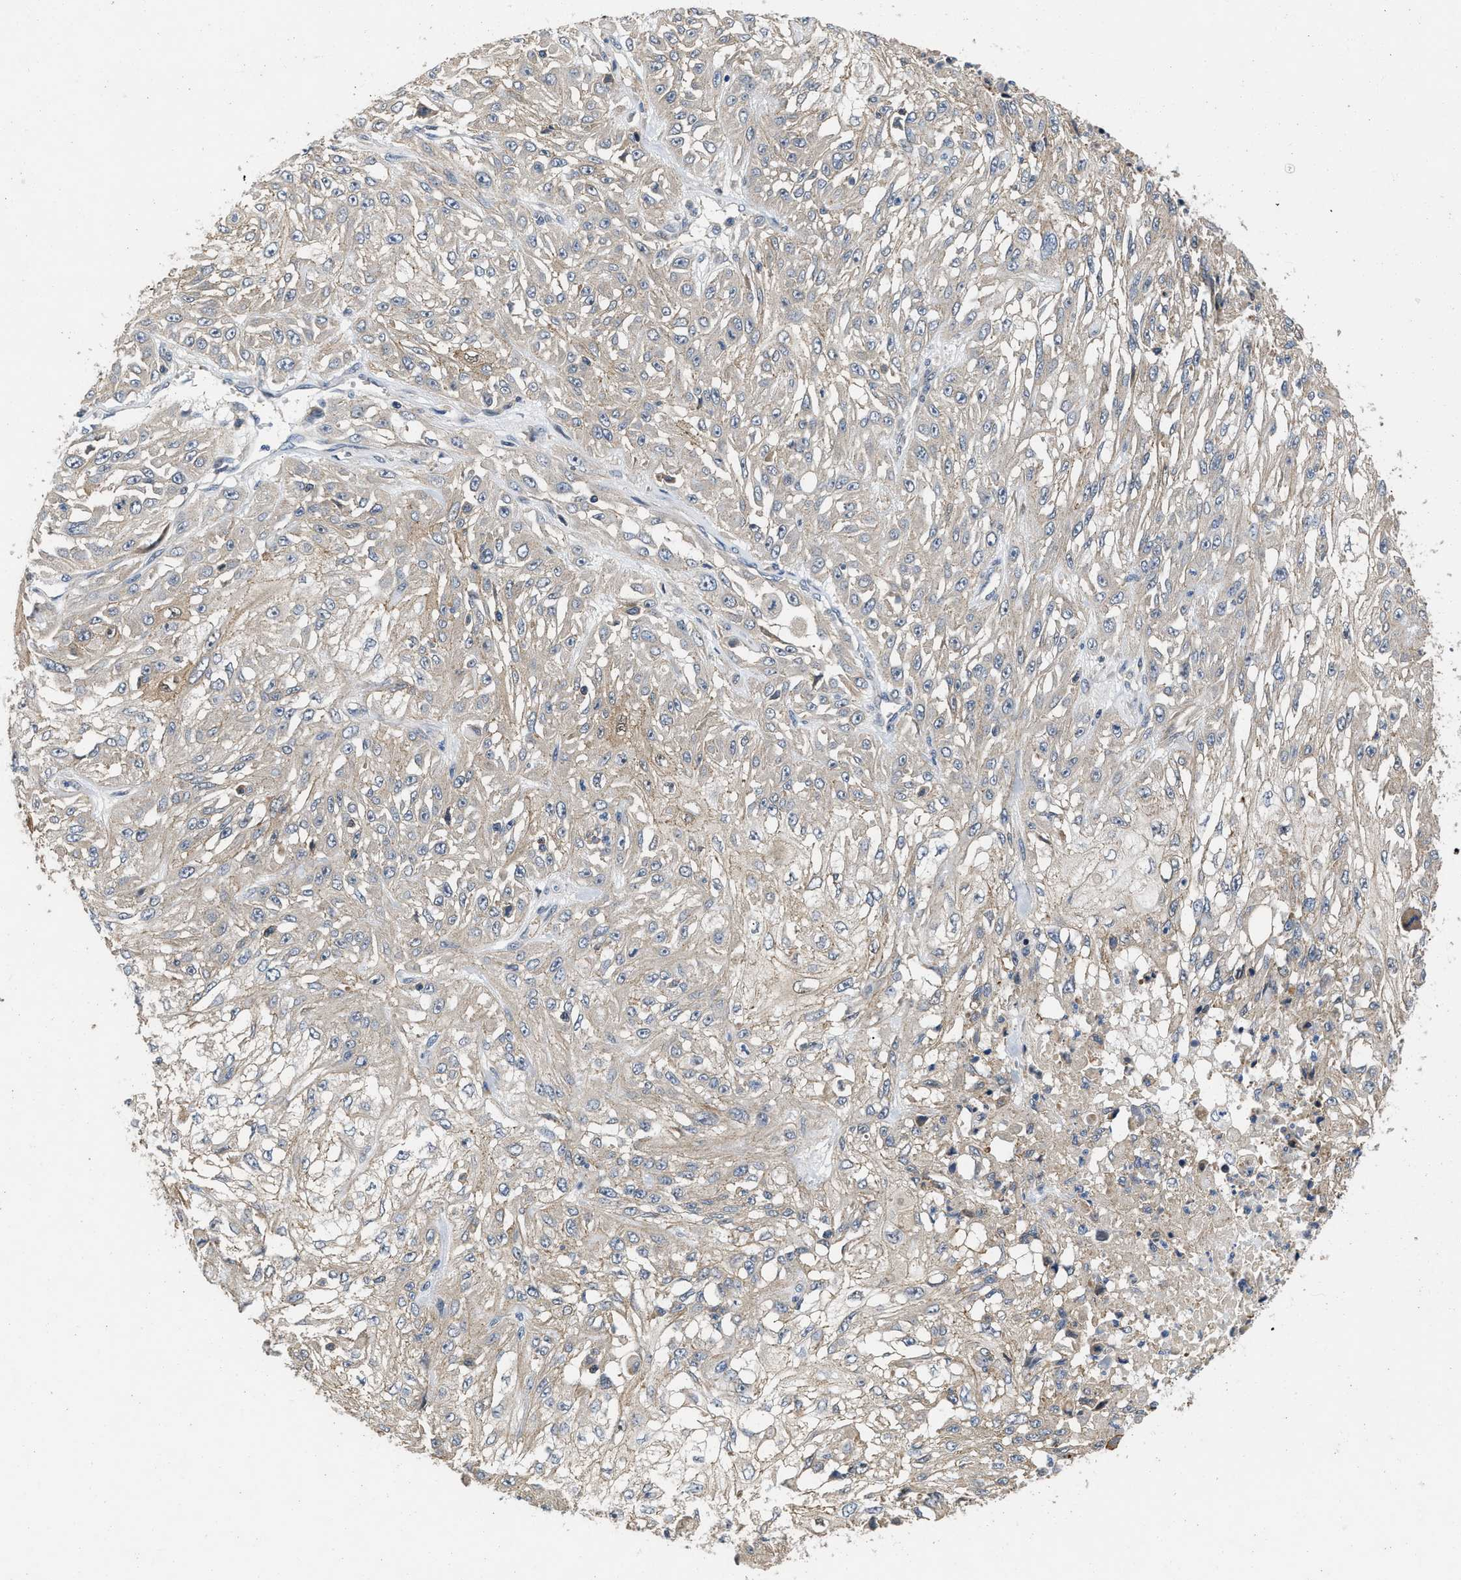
{"staining": {"intensity": "negative", "quantity": "none", "location": "none"}, "tissue": "skin cancer", "cell_type": "Tumor cells", "image_type": "cancer", "snomed": [{"axis": "morphology", "description": "Squamous cell carcinoma, NOS"}, {"axis": "morphology", "description": "Squamous cell carcinoma, metastatic, NOS"}, {"axis": "topography", "description": "Skin"}, {"axis": "topography", "description": "Lymph node"}], "caption": "Protein analysis of squamous cell carcinoma (skin) exhibits no significant positivity in tumor cells. (Stains: DAB IHC with hematoxylin counter stain, Microscopy: brightfield microscopy at high magnification).", "gene": "PRDM14", "patient": {"sex": "male", "age": 75}}